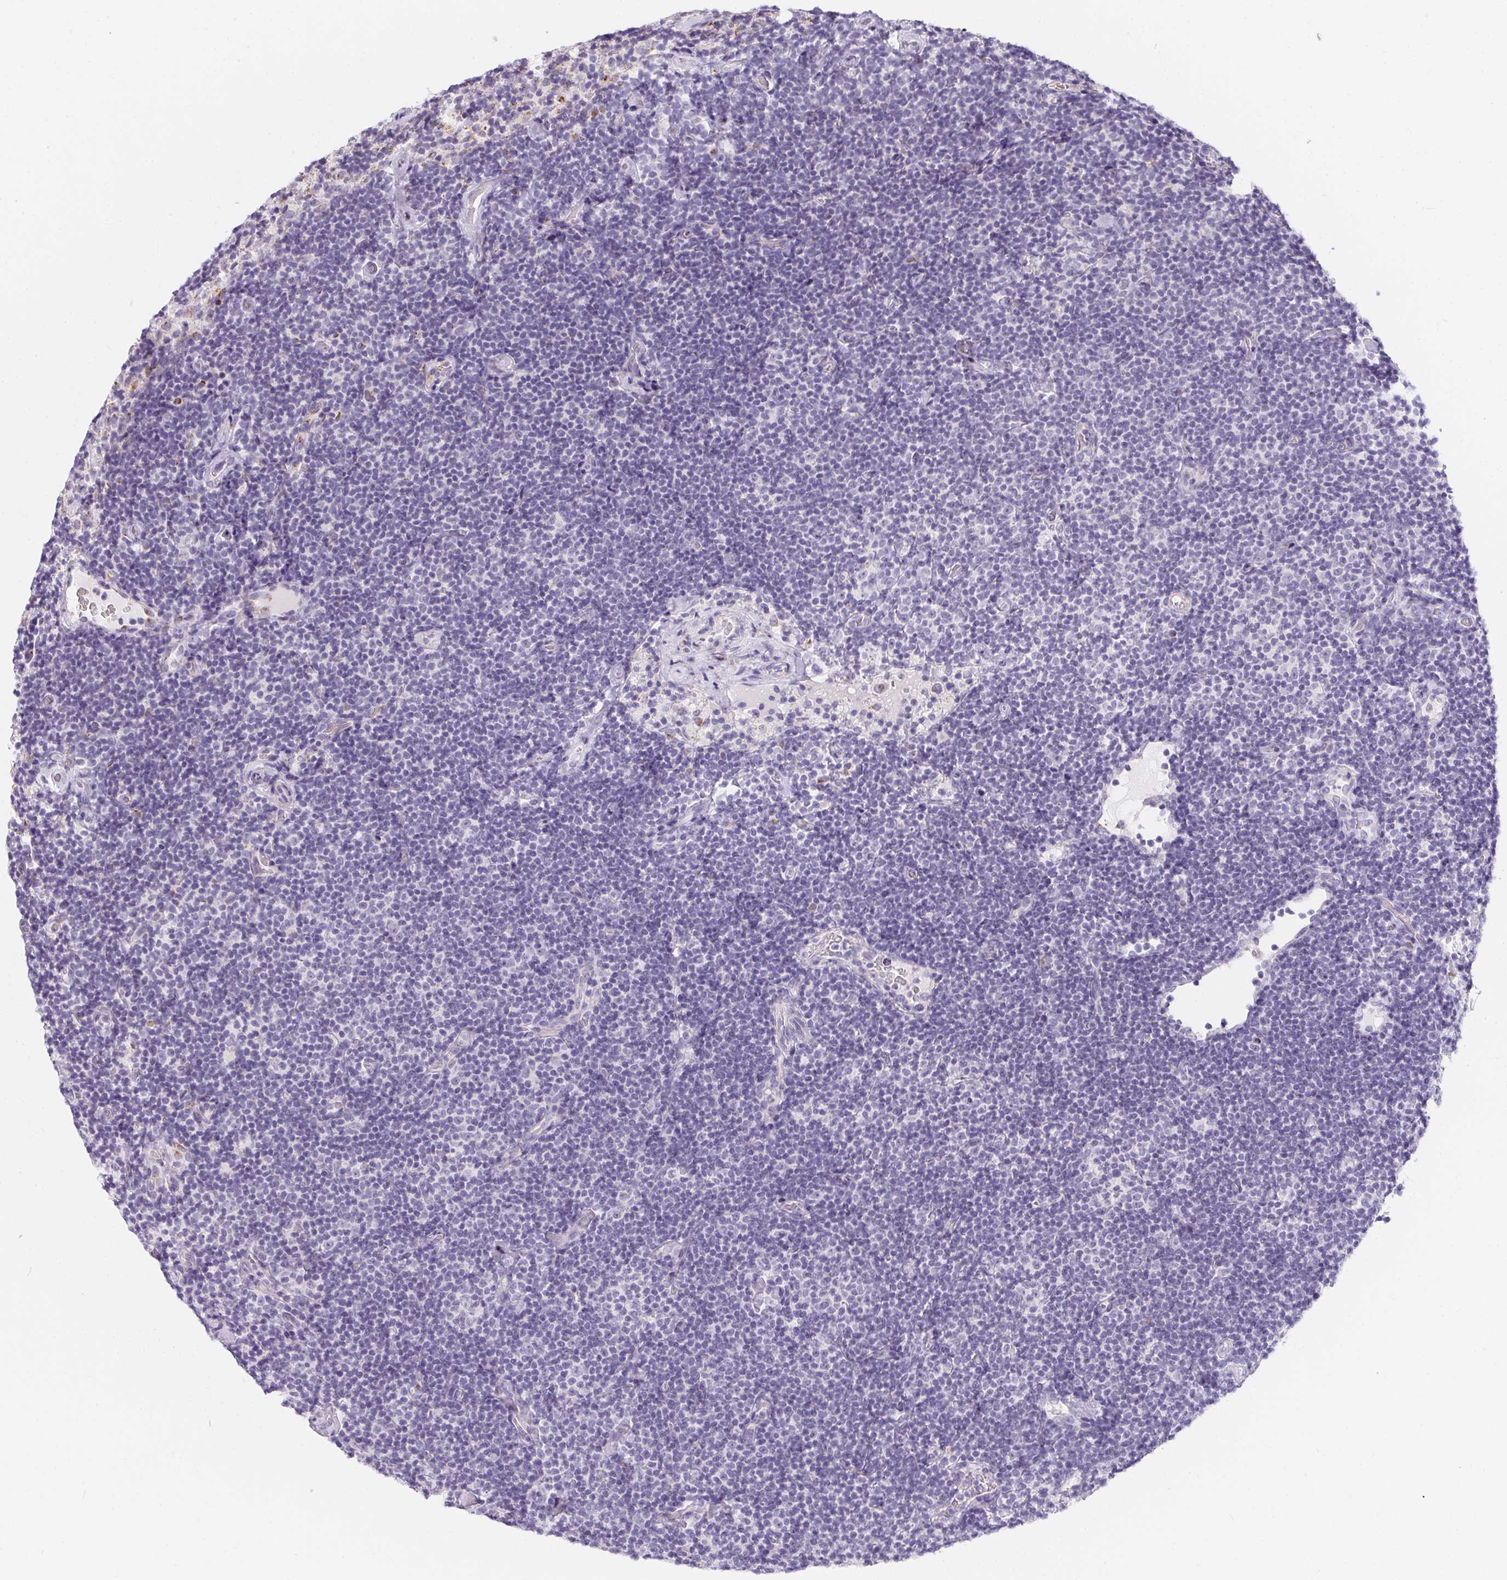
{"staining": {"intensity": "negative", "quantity": "none", "location": "none"}, "tissue": "lymphoma", "cell_type": "Tumor cells", "image_type": "cancer", "snomed": [{"axis": "morphology", "description": "Malignant lymphoma, non-Hodgkin's type, Low grade"}, {"axis": "topography", "description": "Lymph node"}], "caption": "Photomicrograph shows no protein positivity in tumor cells of lymphoma tissue.", "gene": "MAP1A", "patient": {"sex": "male", "age": 81}}